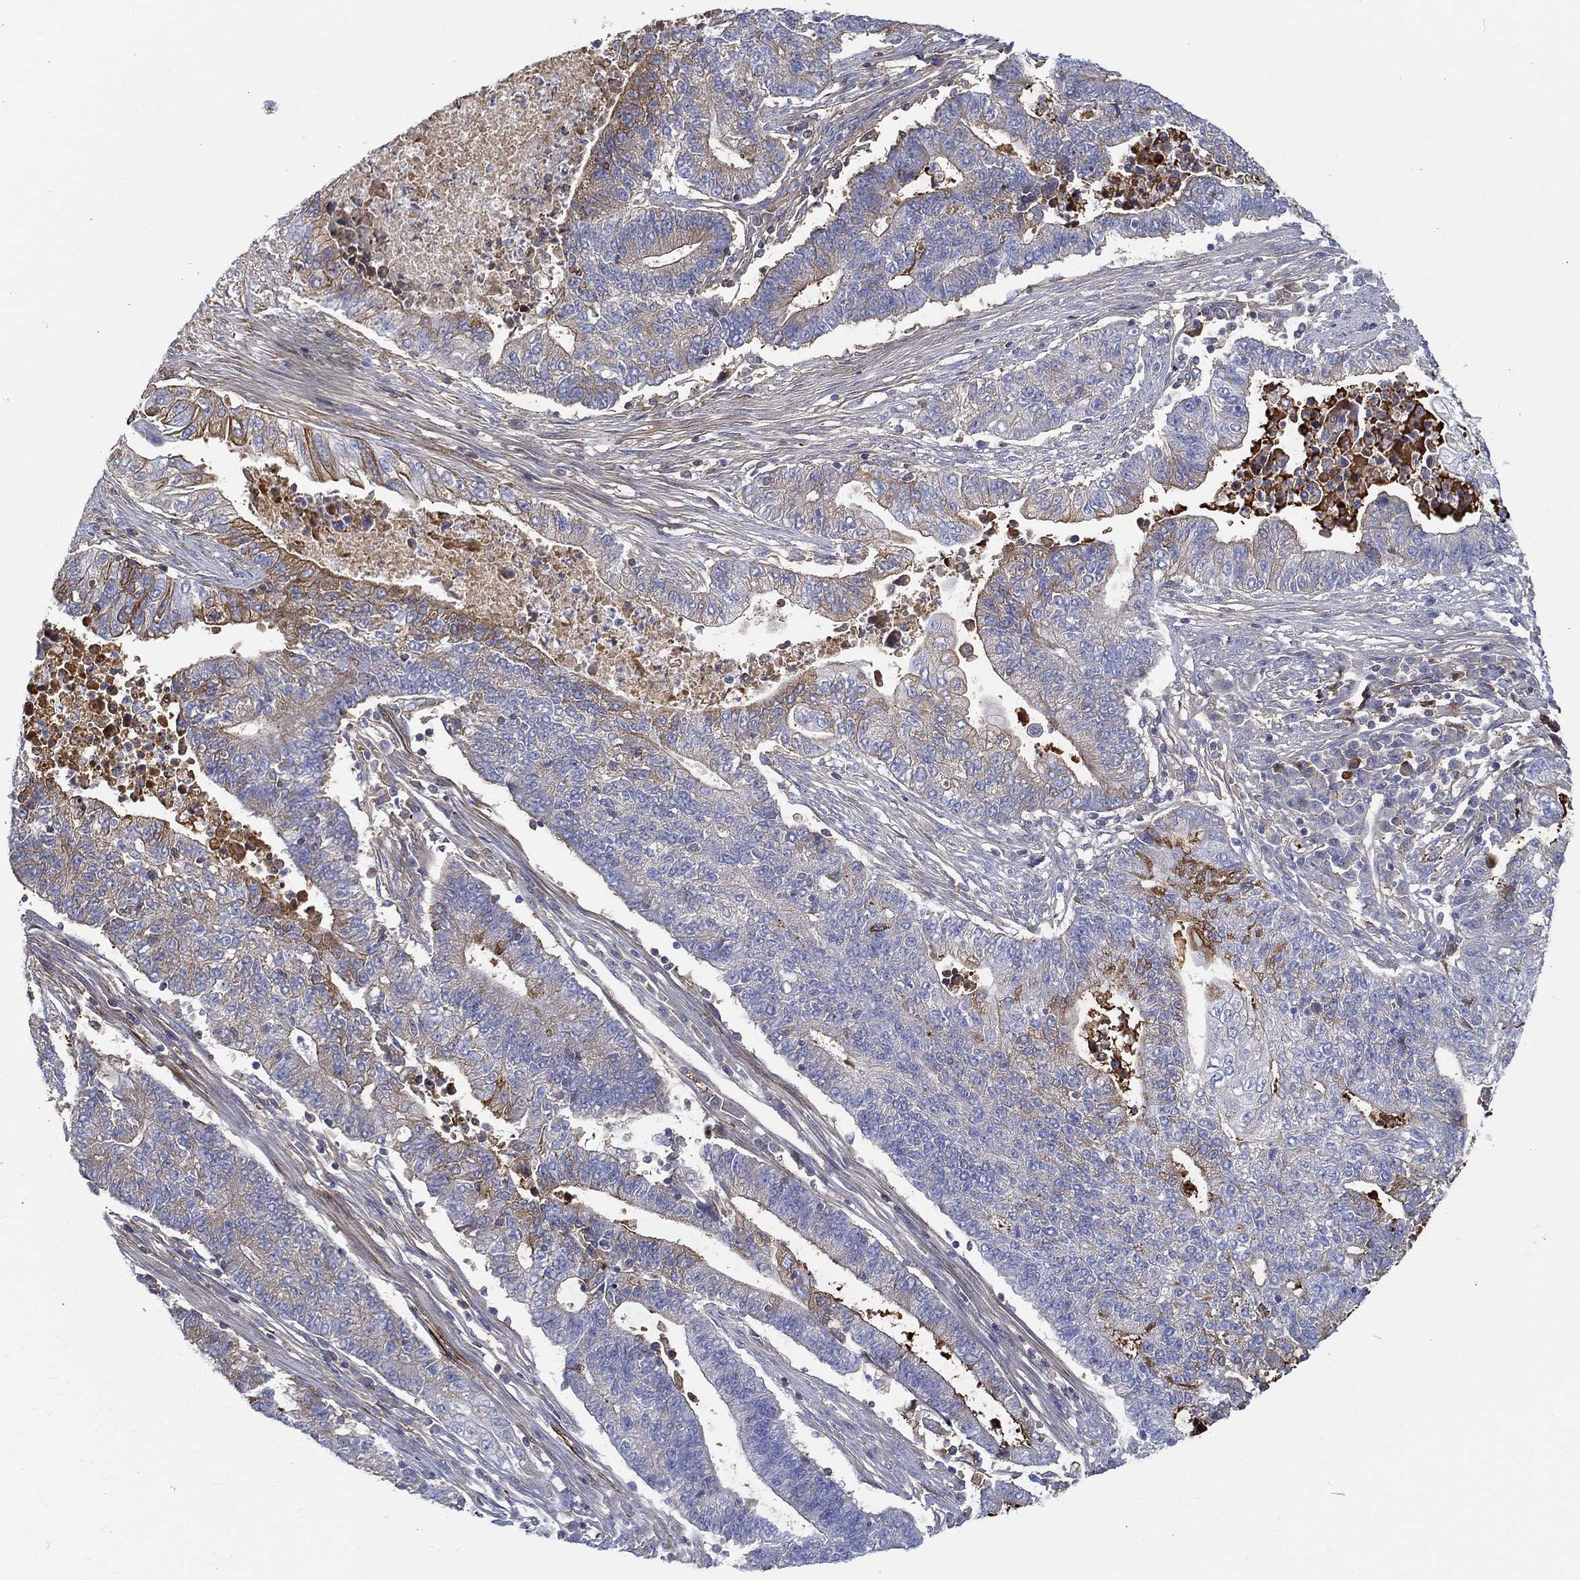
{"staining": {"intensity": "weak", "quantity": "<25%", "location": "cytoplasmic/membranous"}, "tissue": "endometrial cancer", "cell_type": "Tumor cells", "image_type": "cancer", "snomed": [{"axis": "morphology", "description": "Adenocarcinoma, NOS"}, {"axis": "topography", "description": "Uterus"}, {"axis": "topography", "description": "Endometrium"}], "caption": "This is a micrograph of immunohistochemistry (IHC) staining of endometrial cancer (adenocarcinoma), which shows no staining in tumor cells. (DAB (3,3'-diaminobenzidine) immunohistochemistry (IHC), high magnification).", "gene": "IFNB1", "patient": {"sex": "female", "age": 54}}